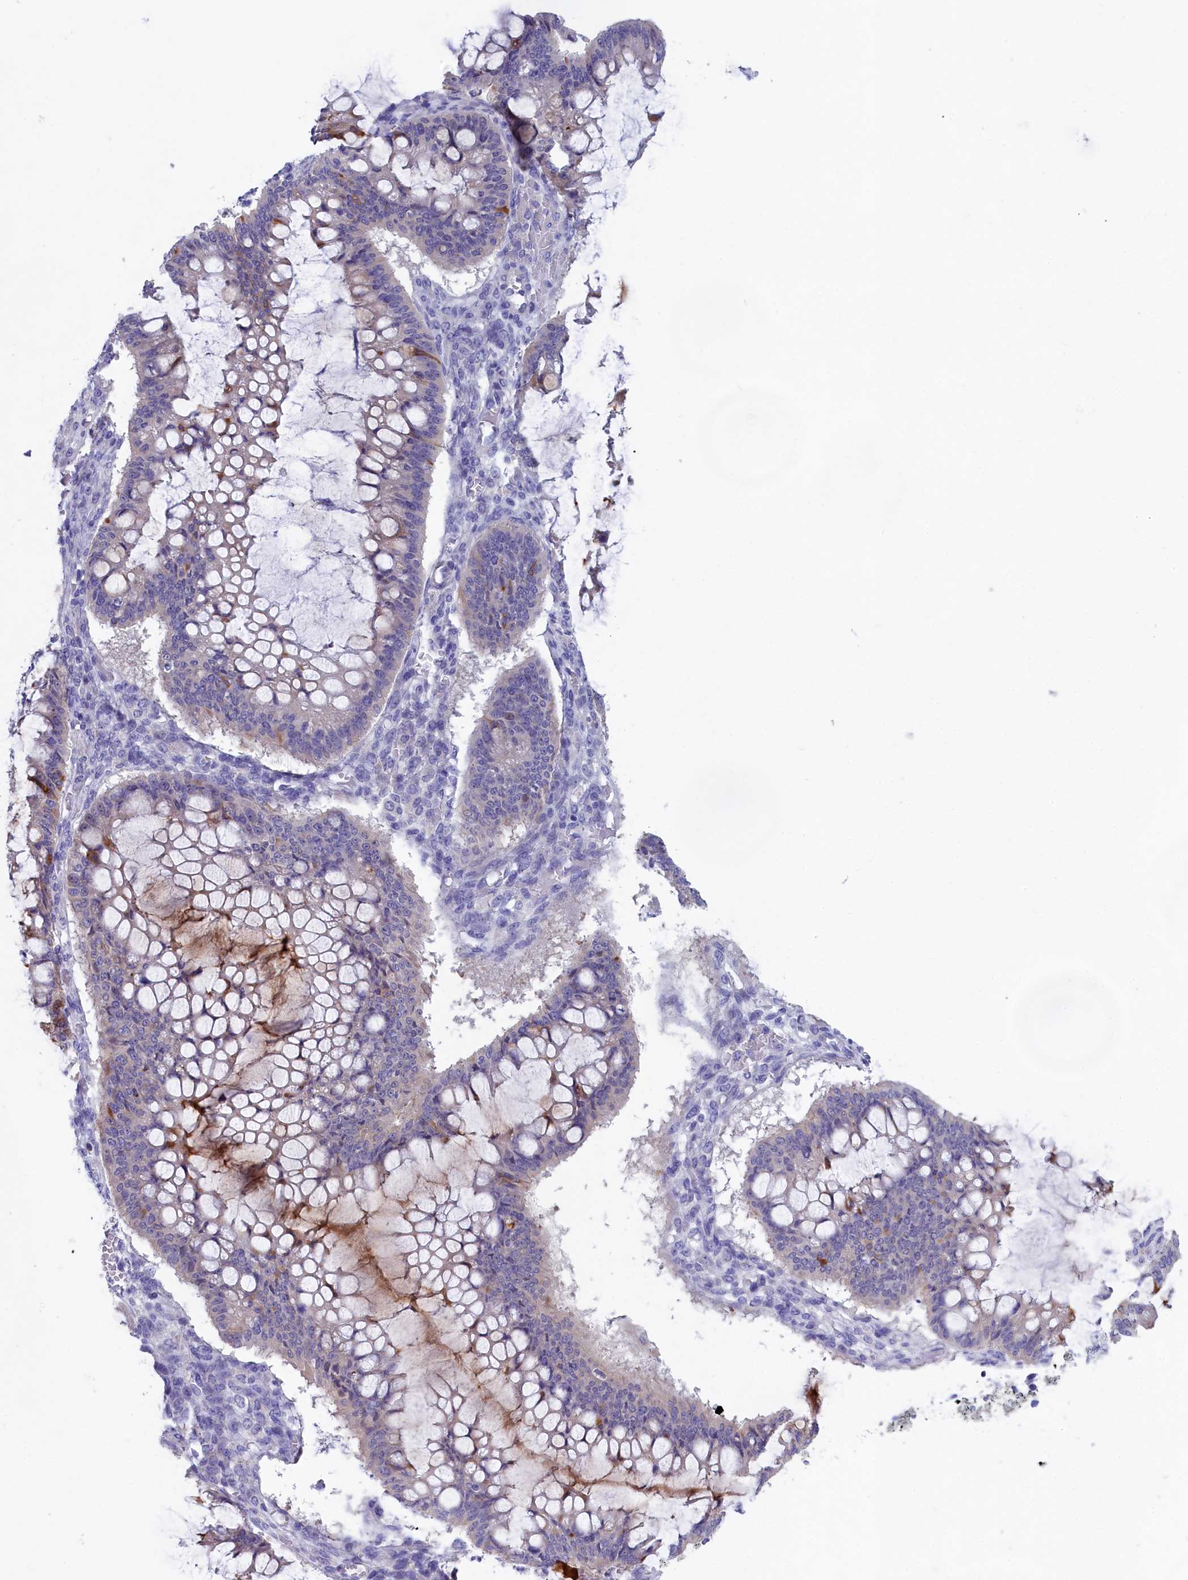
{"staining": {"intensity": "weak", "quantity": "<25%", "location": "cytoplasmic/membranous"}, "tissue": "ovarian cancer", "cell_type": "Tumor cells", "image_type": "cancer", "snomed": [{"axis": "morphology", "description": "Cystadenocarcinoma, mucinous, NOS"}, {"axis": "topography", "description": "Ovary"}], "caption": "Image shows no protein positivity in tumor cells of mucinous cystadenocarcinoma (ovarian) tissue.", "gene": "PRDM12", "patient": {"sex": "female", "age": 73}}